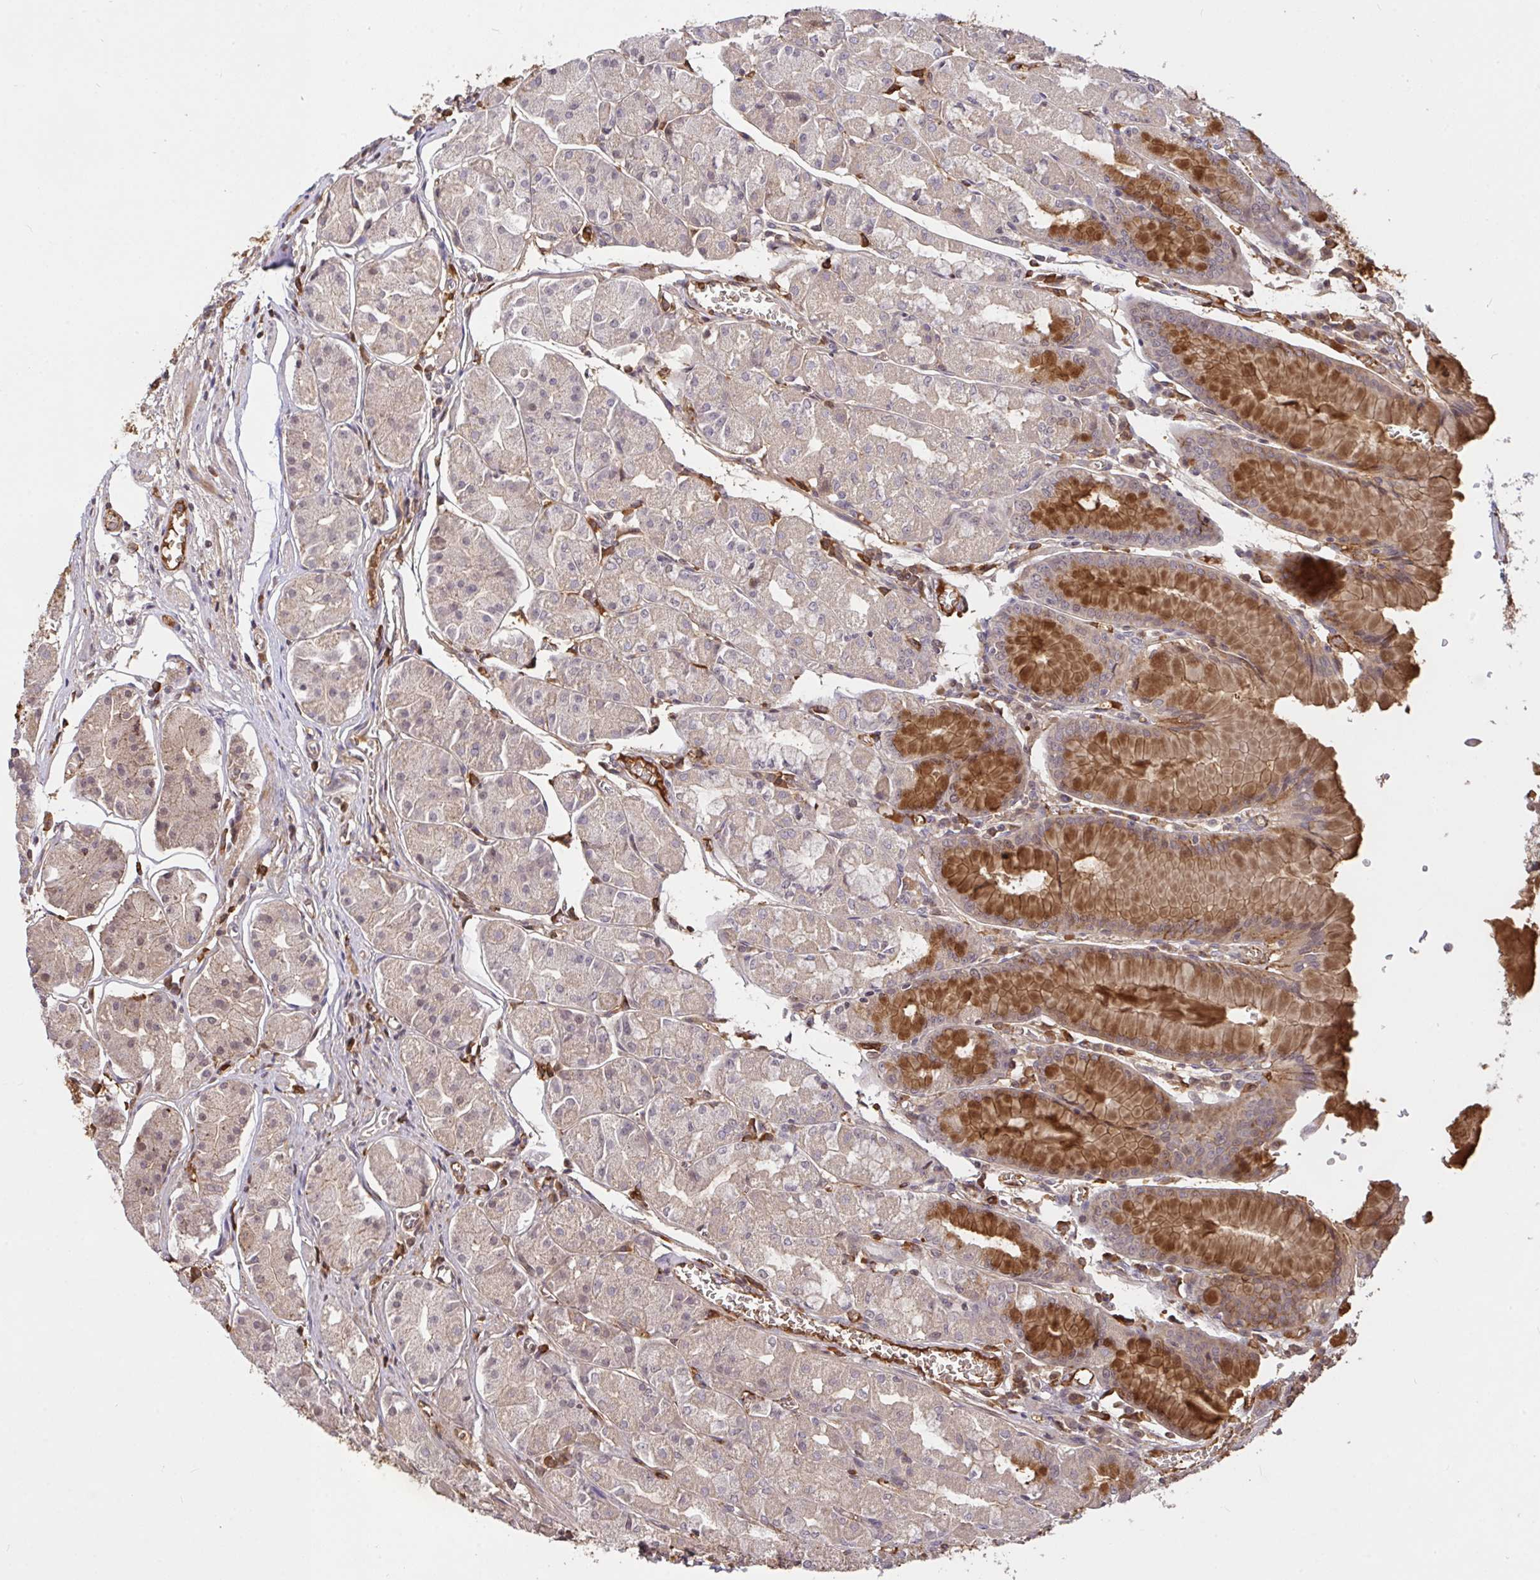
{"staining": {"intensity": "moderate", "quantity": "25%-75%", "location": "cytoplasmic/membranous"}, "tissue": "stomach", "cell_type": "Glandular cells", "image_type": "normal", "snomed": [{"axis": "morphology", "description": "Normal tissue, NOS"}, {"axis": "topography", "description": "Stomach"}], "caption": "Brown immunohistochemical staining in unremarkable stomach reveals moderate cytoplasmic/membranous expression in approximately 25%-75% of glandular cells.", "gene": "FCER1A", "patient": {"sex": "male", "age": 55}}